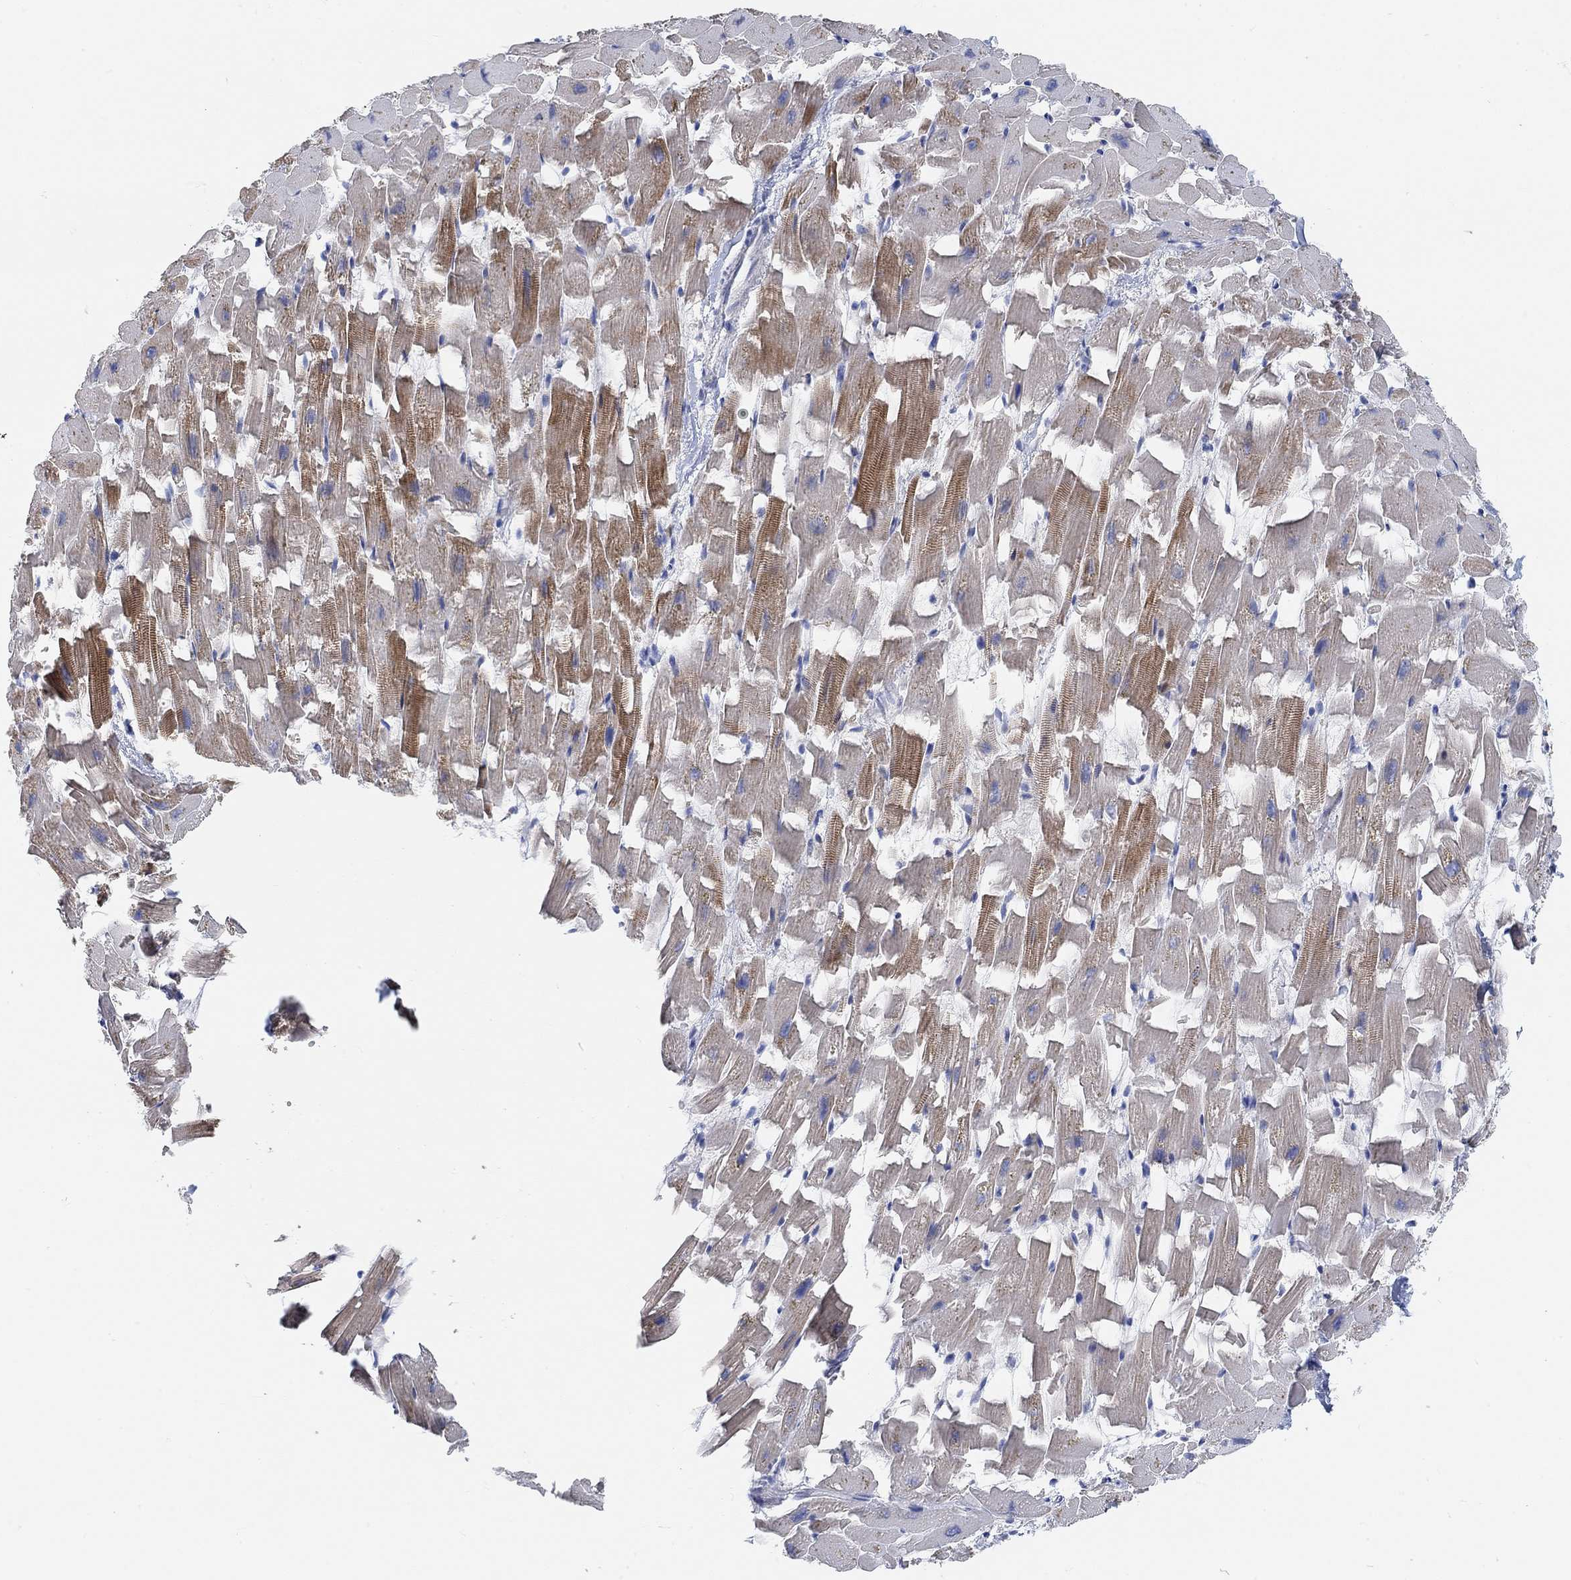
{"staining": {"intensity": "strong", "quantity": "25%-75%", "location": "cytoplasmic/membranous"}, "tissue": "heart muscle", "cell_type": "Cardiomyocytes", "image_type": "normal", "snomed": [{"axis": "morphology", "description": "Normal tissue, NOS"}, {"axis": "topography", "description": "Heart"}], "caption": "Heart muscle stained with immunohistochemistry shows strong cytoplasmic/membranous expression in approximately 25%-75% of cardiomyocytes.", "gene": "NLRP14", "patient": {"sex": "female", "age": 64}}